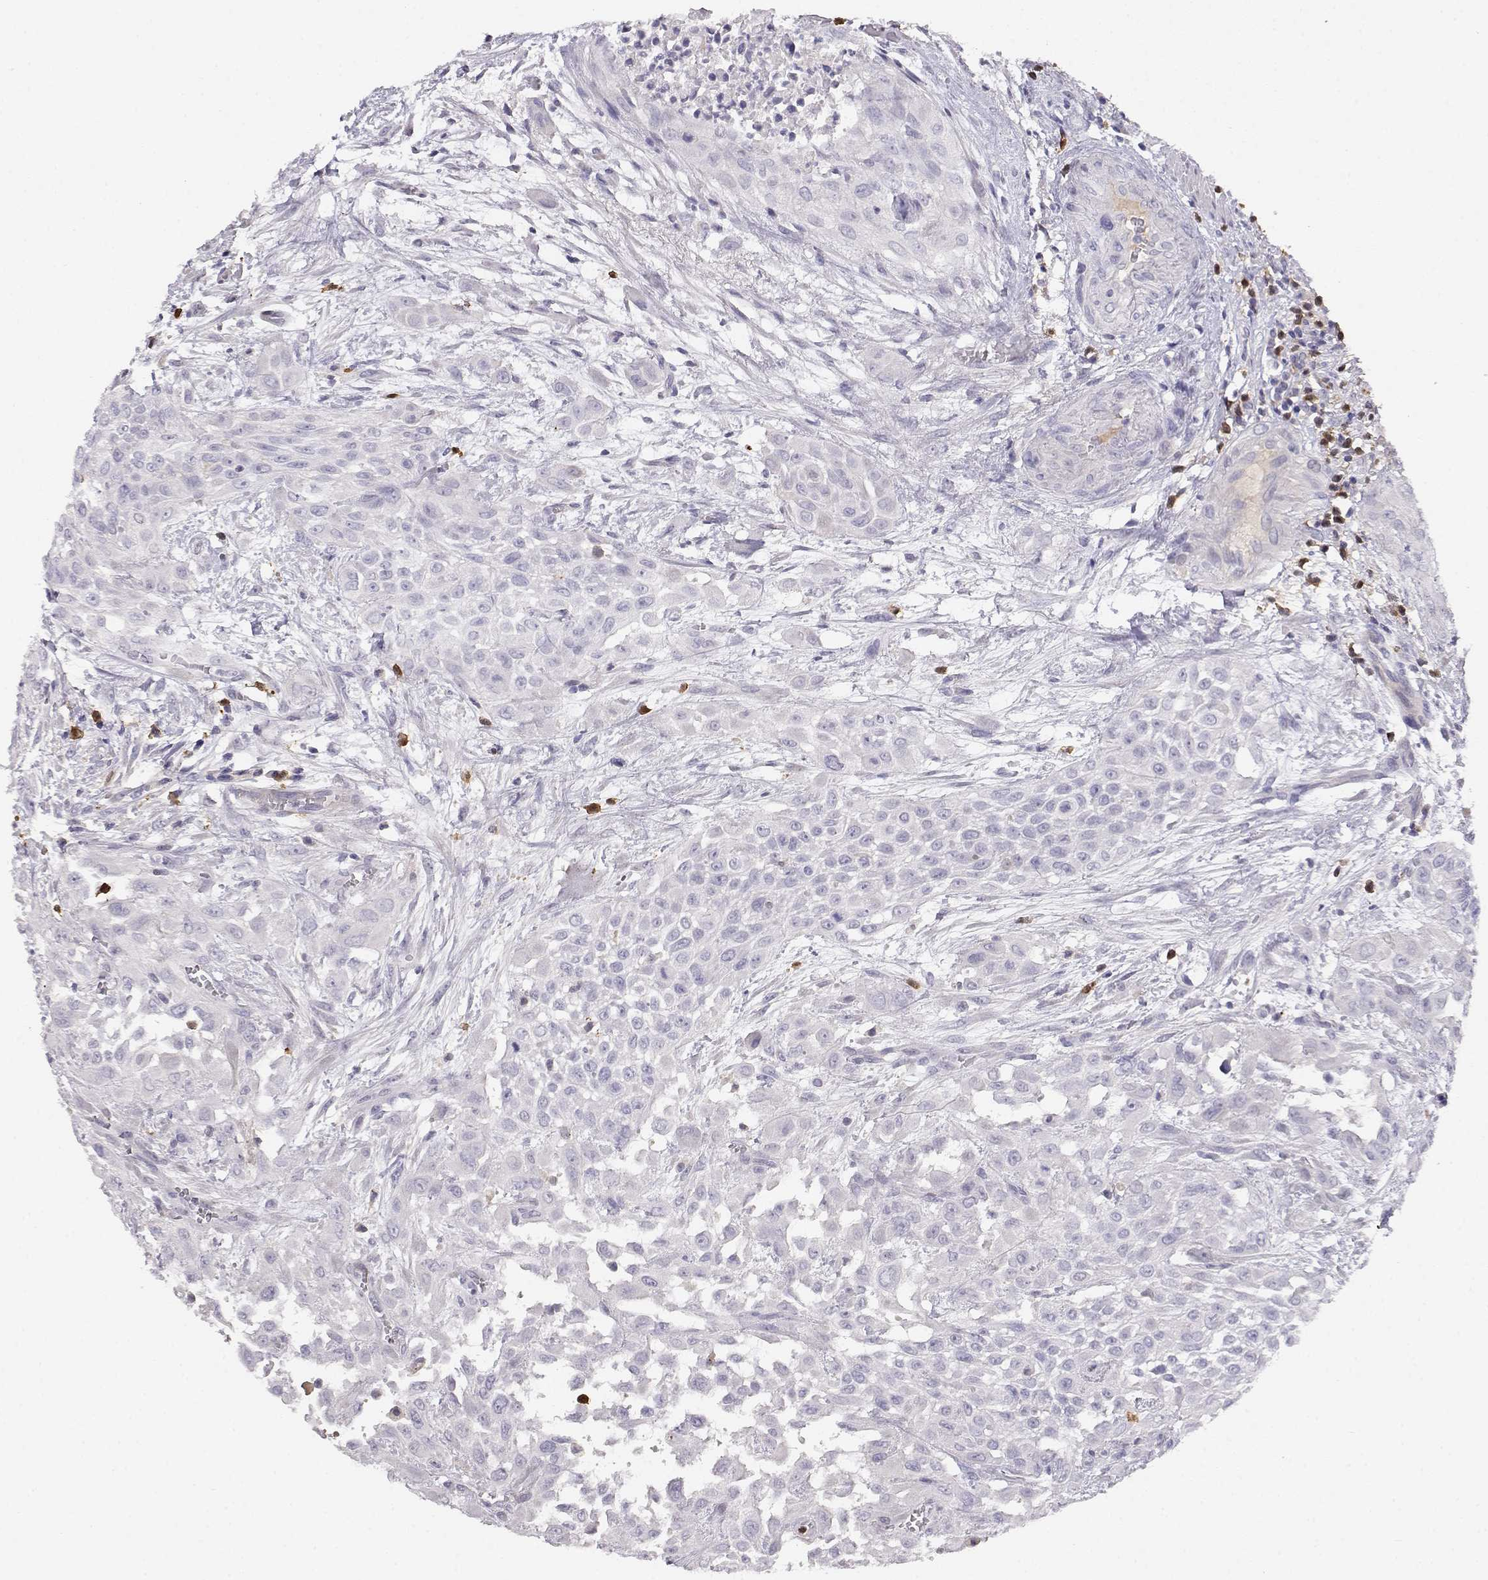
{"staining": {"intensity": "negative", "quantity": "none", "location": "none"}, "tissue": "urothelial cancer", "cell_type": "Tumor cells", "image_type": "cancer", "snomed": [{"axis": "morphology", "description": "Urothelial carcinoma, High grade"}, {"axis": "topography", "description": "Urinary bladder"}], "caption": "The photomicrograph reveals no significant expression in tumor cells of high-grade urothelial carcinoma. (DAB immunohistochemistry (IHC) visualized using brightfield microscopy, high magnification).", "gene": "CDHR1", "patient": {"sex": "male", "age": 57}}